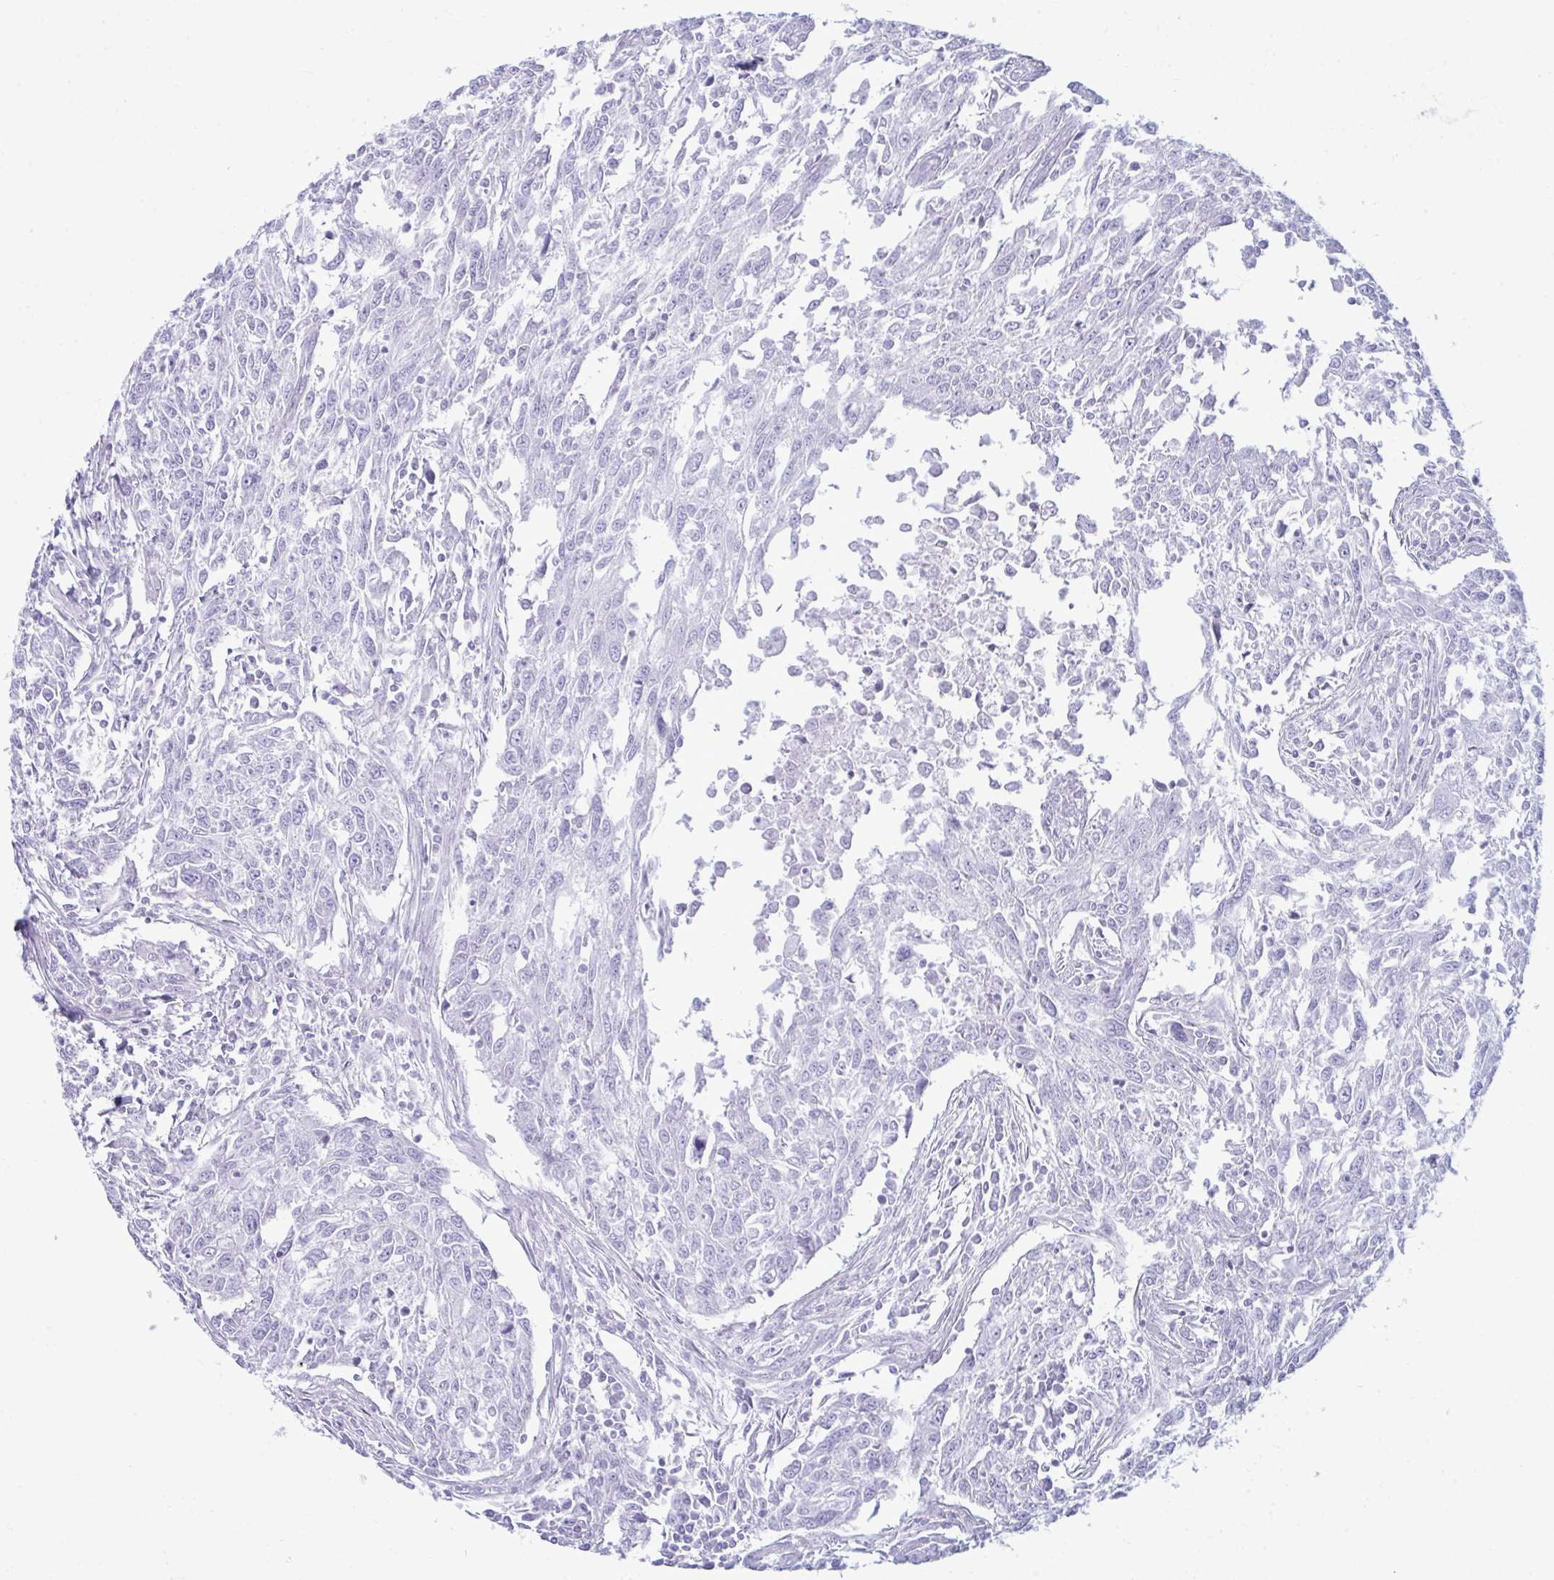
{"staining": {"intensity": "negative", "quantity": "none", "location": "none"}, "tissue": "breast cancer", "cell_type": "Tumor cells", "image_type": "cancer", "snomed": [{"axis": "morphology", "description": "Duct carcinoma"}, {"axis": "topography", "description": "Breast"}], "caption": "This image is of invasive ductal carcinoma (breast) stained with immunohistochemistry (IHC) to label a protein in brown with the nuclei are counter-stained blue. There is no expression in tumor cells.", "gene": "ANKRD60", "patient": {"sex": "female", "age": 50}}